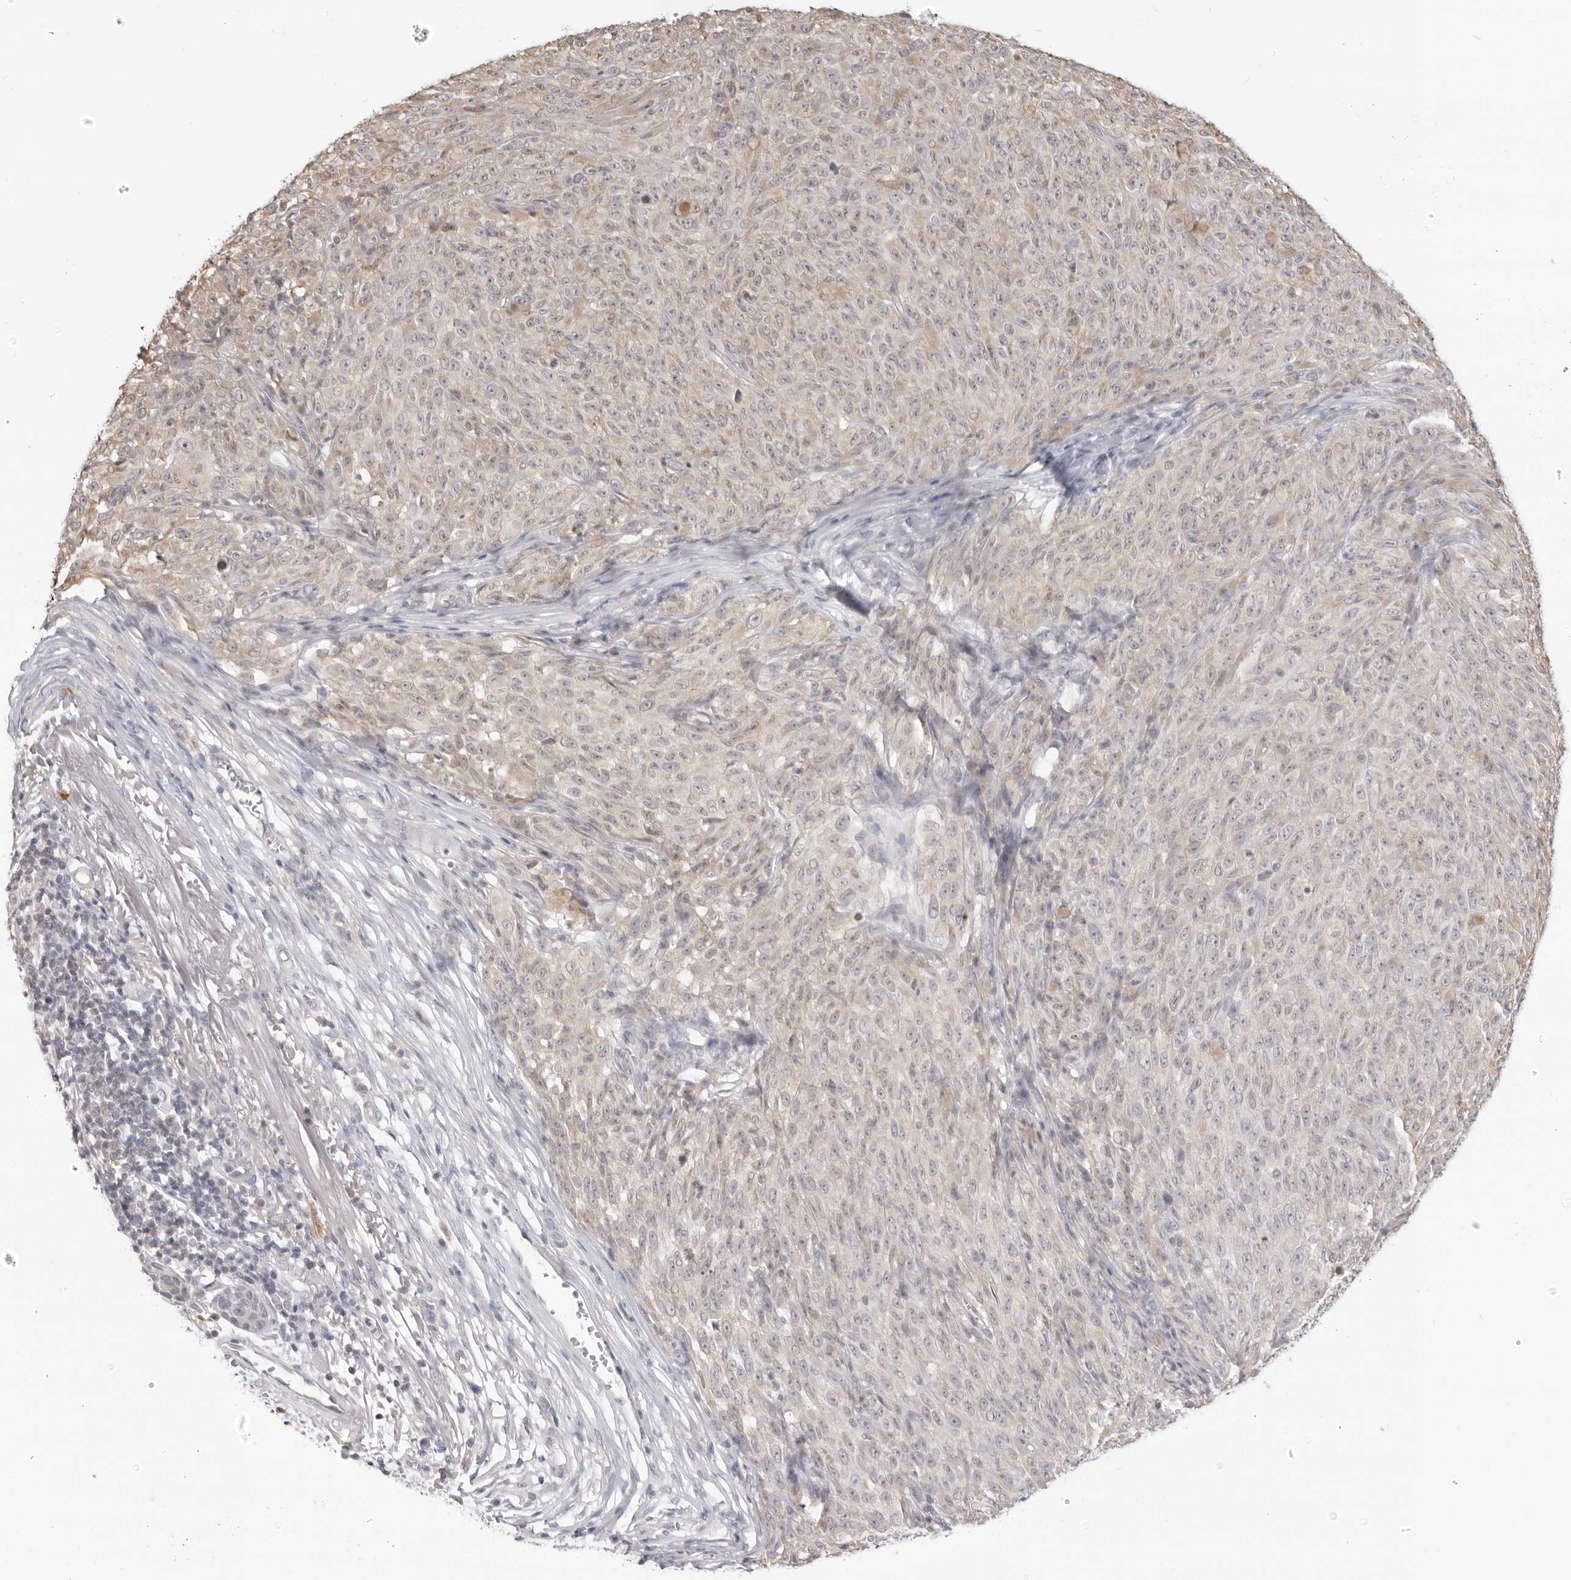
{"staining": {"intensity": "negative", "quantity": "none", "location": "none"}, "tissue": "melanoma", "cell_type": "Tumor cells", "image_type": "cancer", "snomed": [{"axis": "morphology", "description": "Malignant melanoma, NOS"}, {"axis": "topography", "description": "Skin"}], "caption": "Immunohistochemical staining of malignant melanoma displays no significant staining in tumor cells.", "gene": "FDPS", "patient": {"sex": "female", "age": 82}}